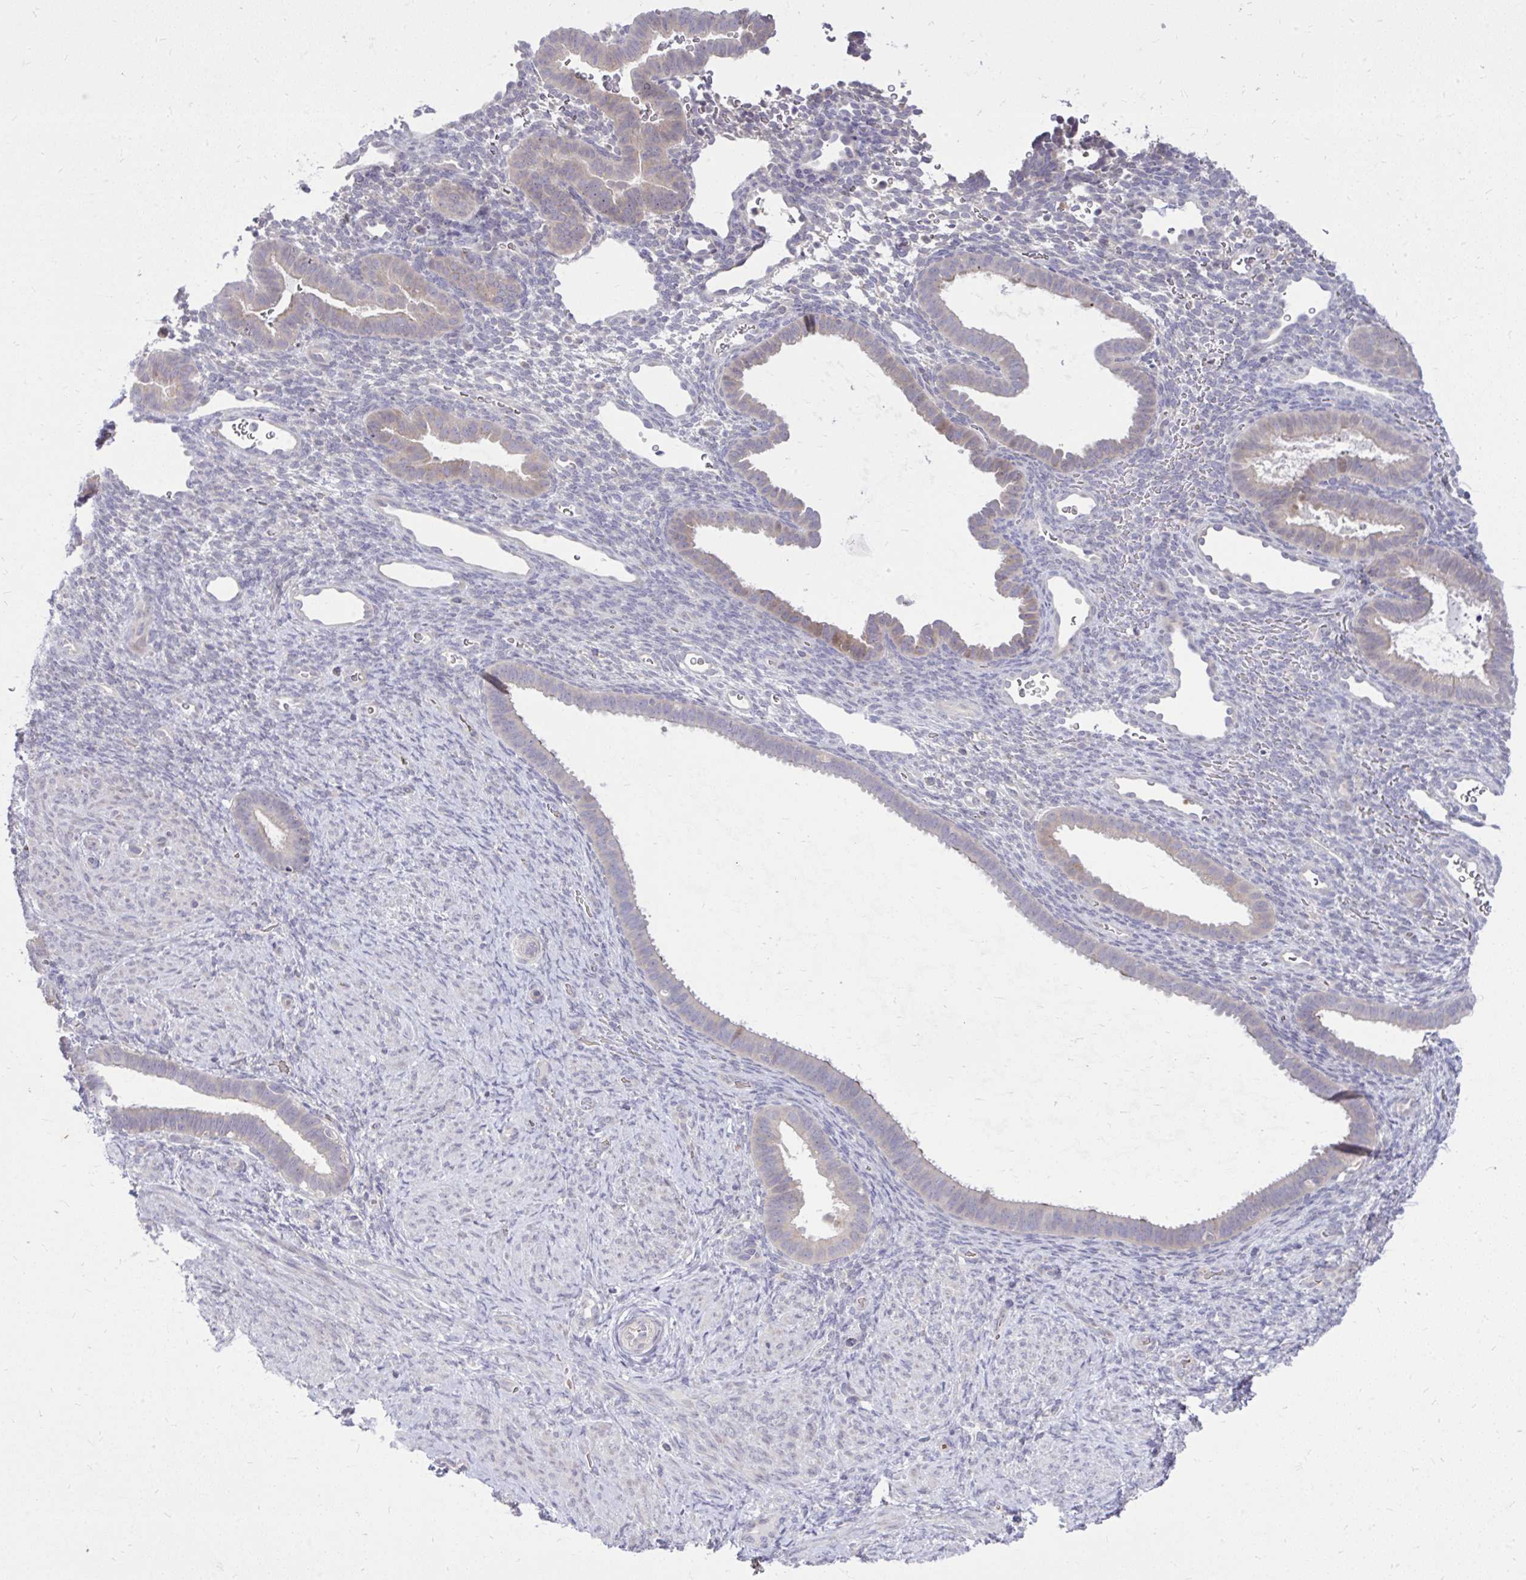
{"staining": {"intensity": "negative", "quantity": "none", "location": "none"}, "tissue": "endometrium", "cell_type": "Cells in endometrial stroma", "image_type": "normal", "snomed": [{"axis": "morphology", "description": "Normal tissue, NOS"}, {"axis": "topography", "description": "Endometrium"}], "caption": "Immunohistochemical staining of benign human endometrium demonstrates no significant positivity in cells in endometrial stroma. (Immunohistochemistry, brightfield microscopy, high magnification).", "gene": "DPY19L1", "patient": {"sex": "female", "age": 34}}